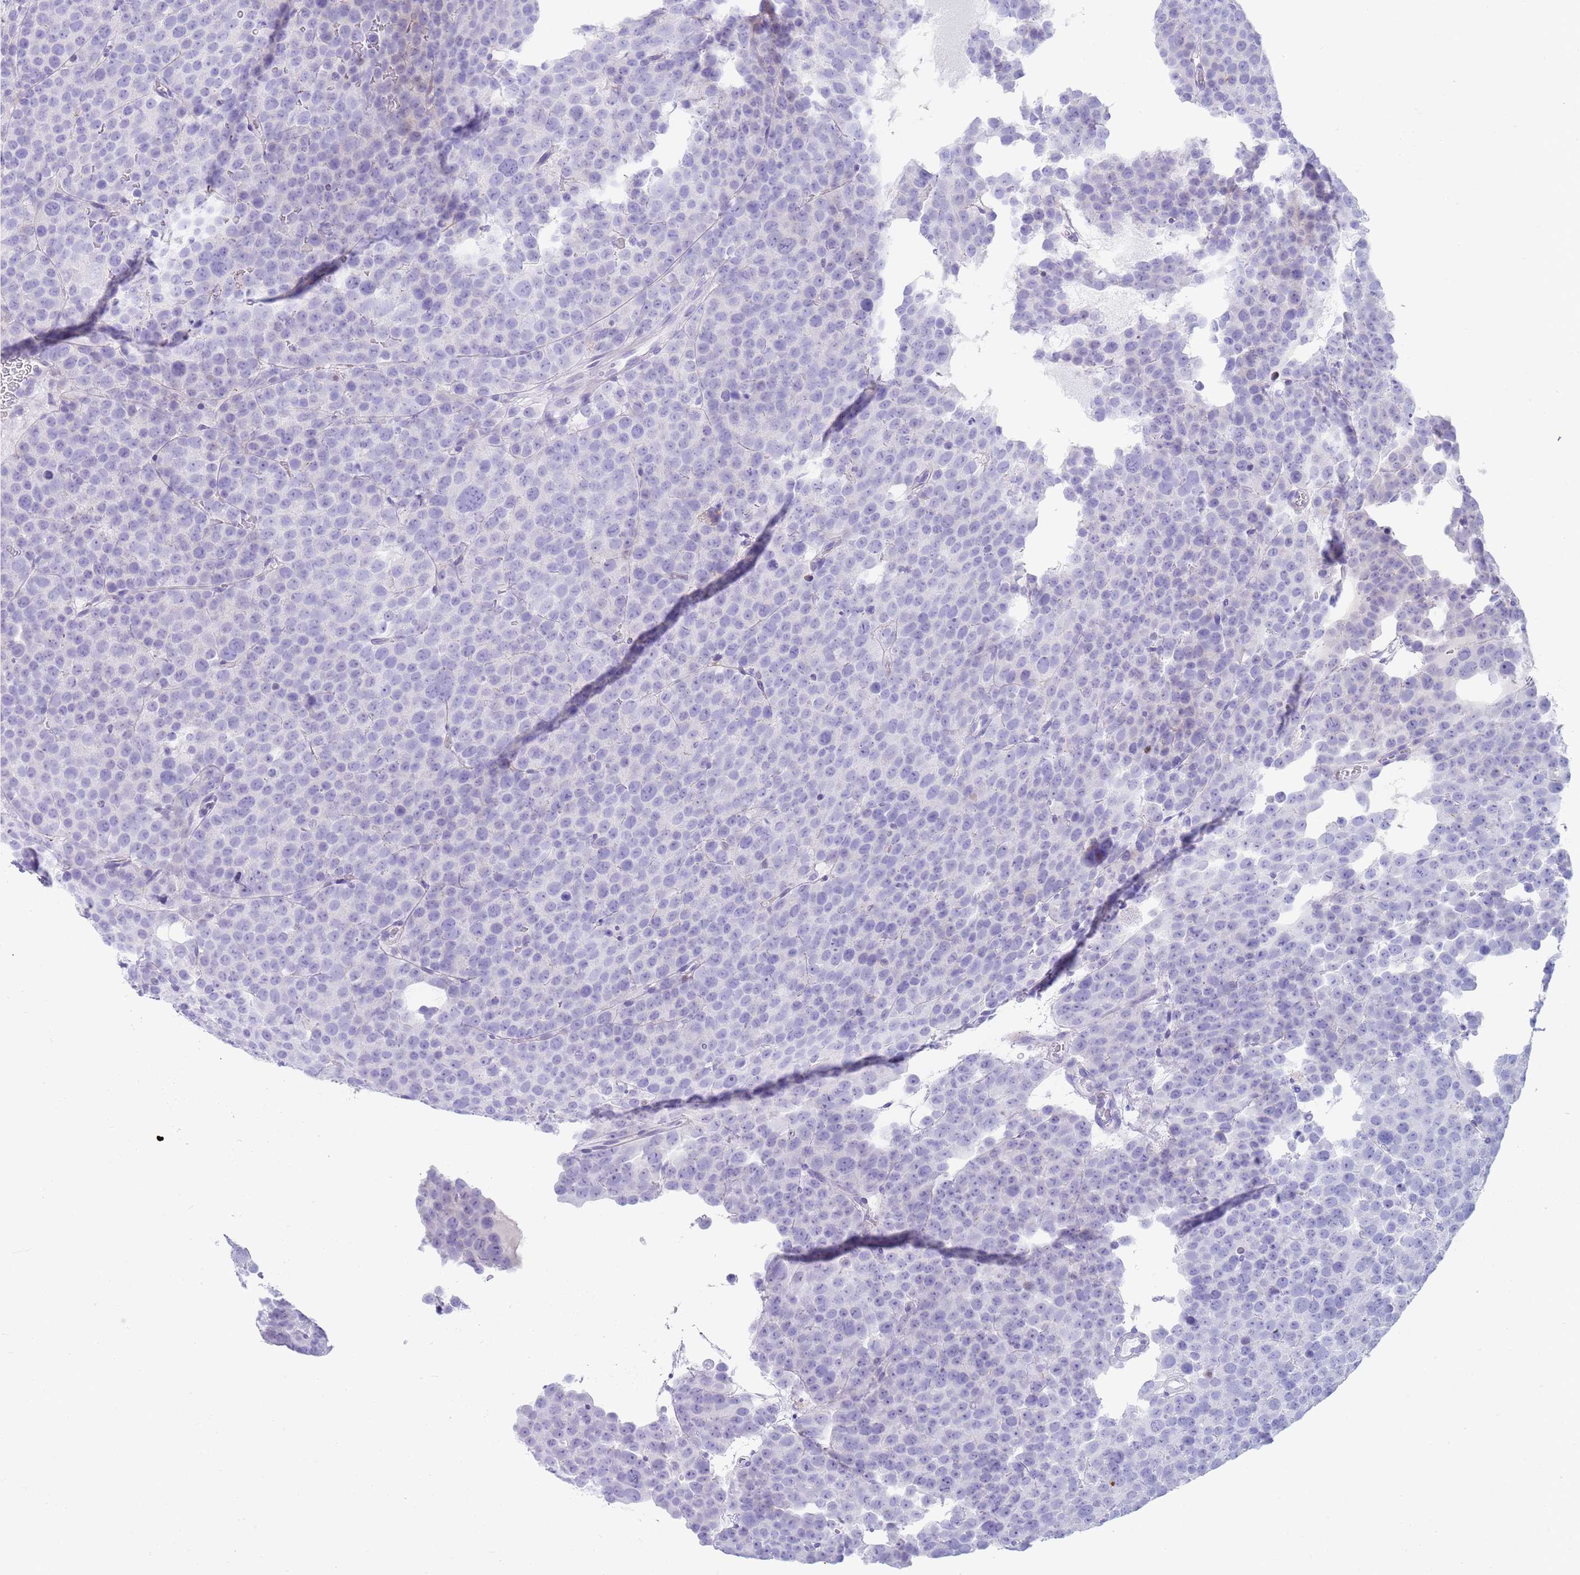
{"staining": {"intensity": "negative", "quantity": "none", "location": "none"}, "tissue": "testis cancer", "cell_type": "Tumor cells", "image_type": "cancer", "snomed": [{"axis": "morphology", "description": "Seminoma, NOS"}, {"axis": "topography", "description": "Testis"}], "caption": "This image is of seminoma (testis) stained with immunohistochemistry (IHC) to label a protein in brown with the nuclei are counter-stained blue. There is no expression in tumor cells. The staining is performed using DAB brown chromogen with nuclei counter-stained in using hematoxylin.", "gene": "CPXM2", "patient": {"sex": "male", "age": 71}}